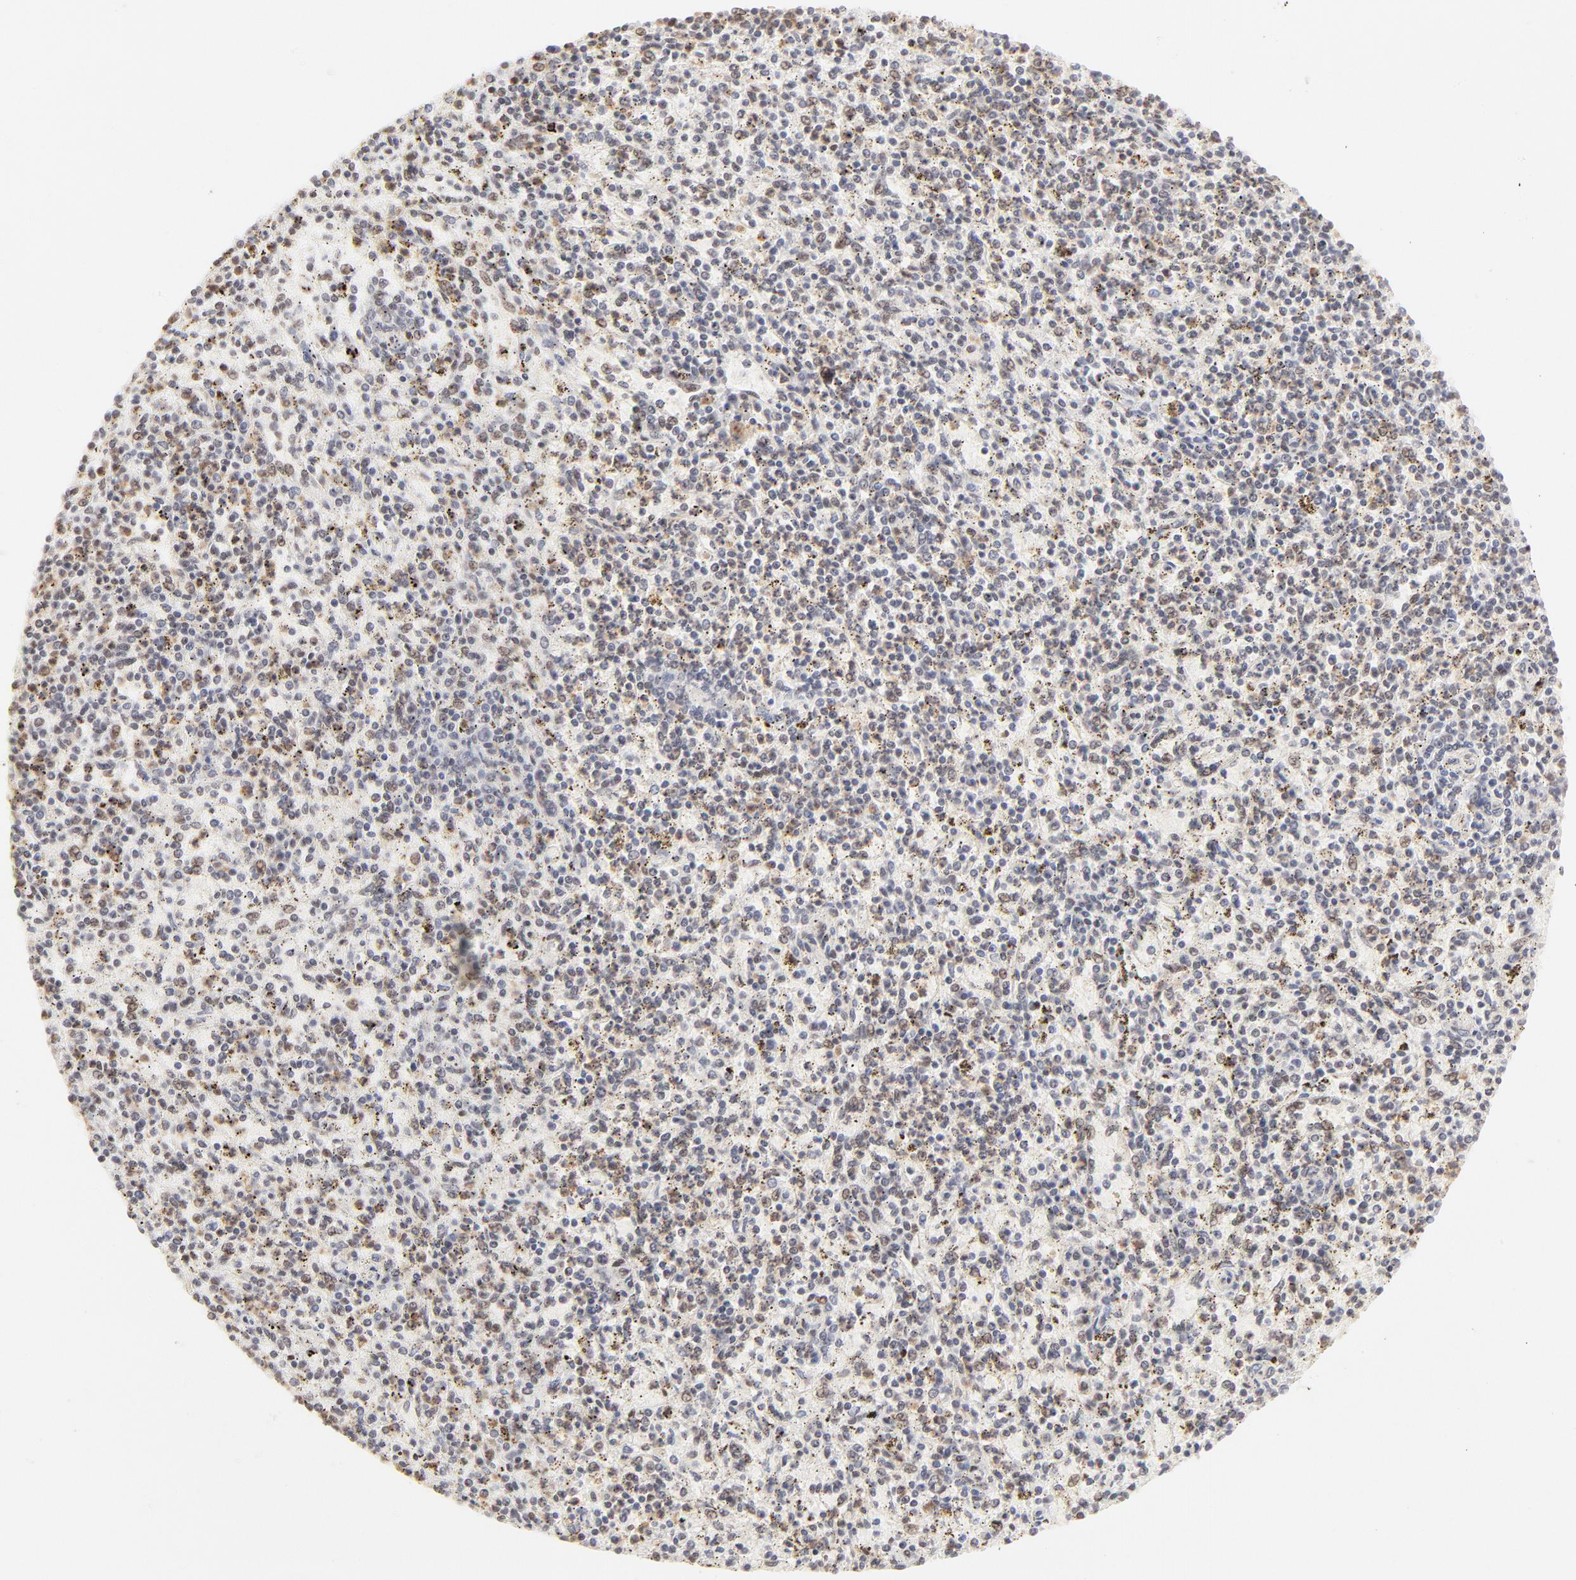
{"staining": {"intensity": "moderate", "quantity": "<25%", "location": "nuclear"}, "tissue": "spleen", "cell_type": "Cells in red pulp", "image_type": "normal", "snomed": [{"axis": "morphology", "description": "Normal tissue, NOS"}, {"axis": "topography", "description": "Spleen"}], "caption": "A brown stain highlights moderate nuclear expression of a protein in cells in red pulp of unremarkable human spleen. The staining was performed using DAB (3,3'-diaminobenzidine) to visualize the protein expression in brown, while the nuclei were stained in blue with hematoxylin (Magnification: 20x).", "gene": "PBX1", "patient": {"sex": "male", "age": 72}}